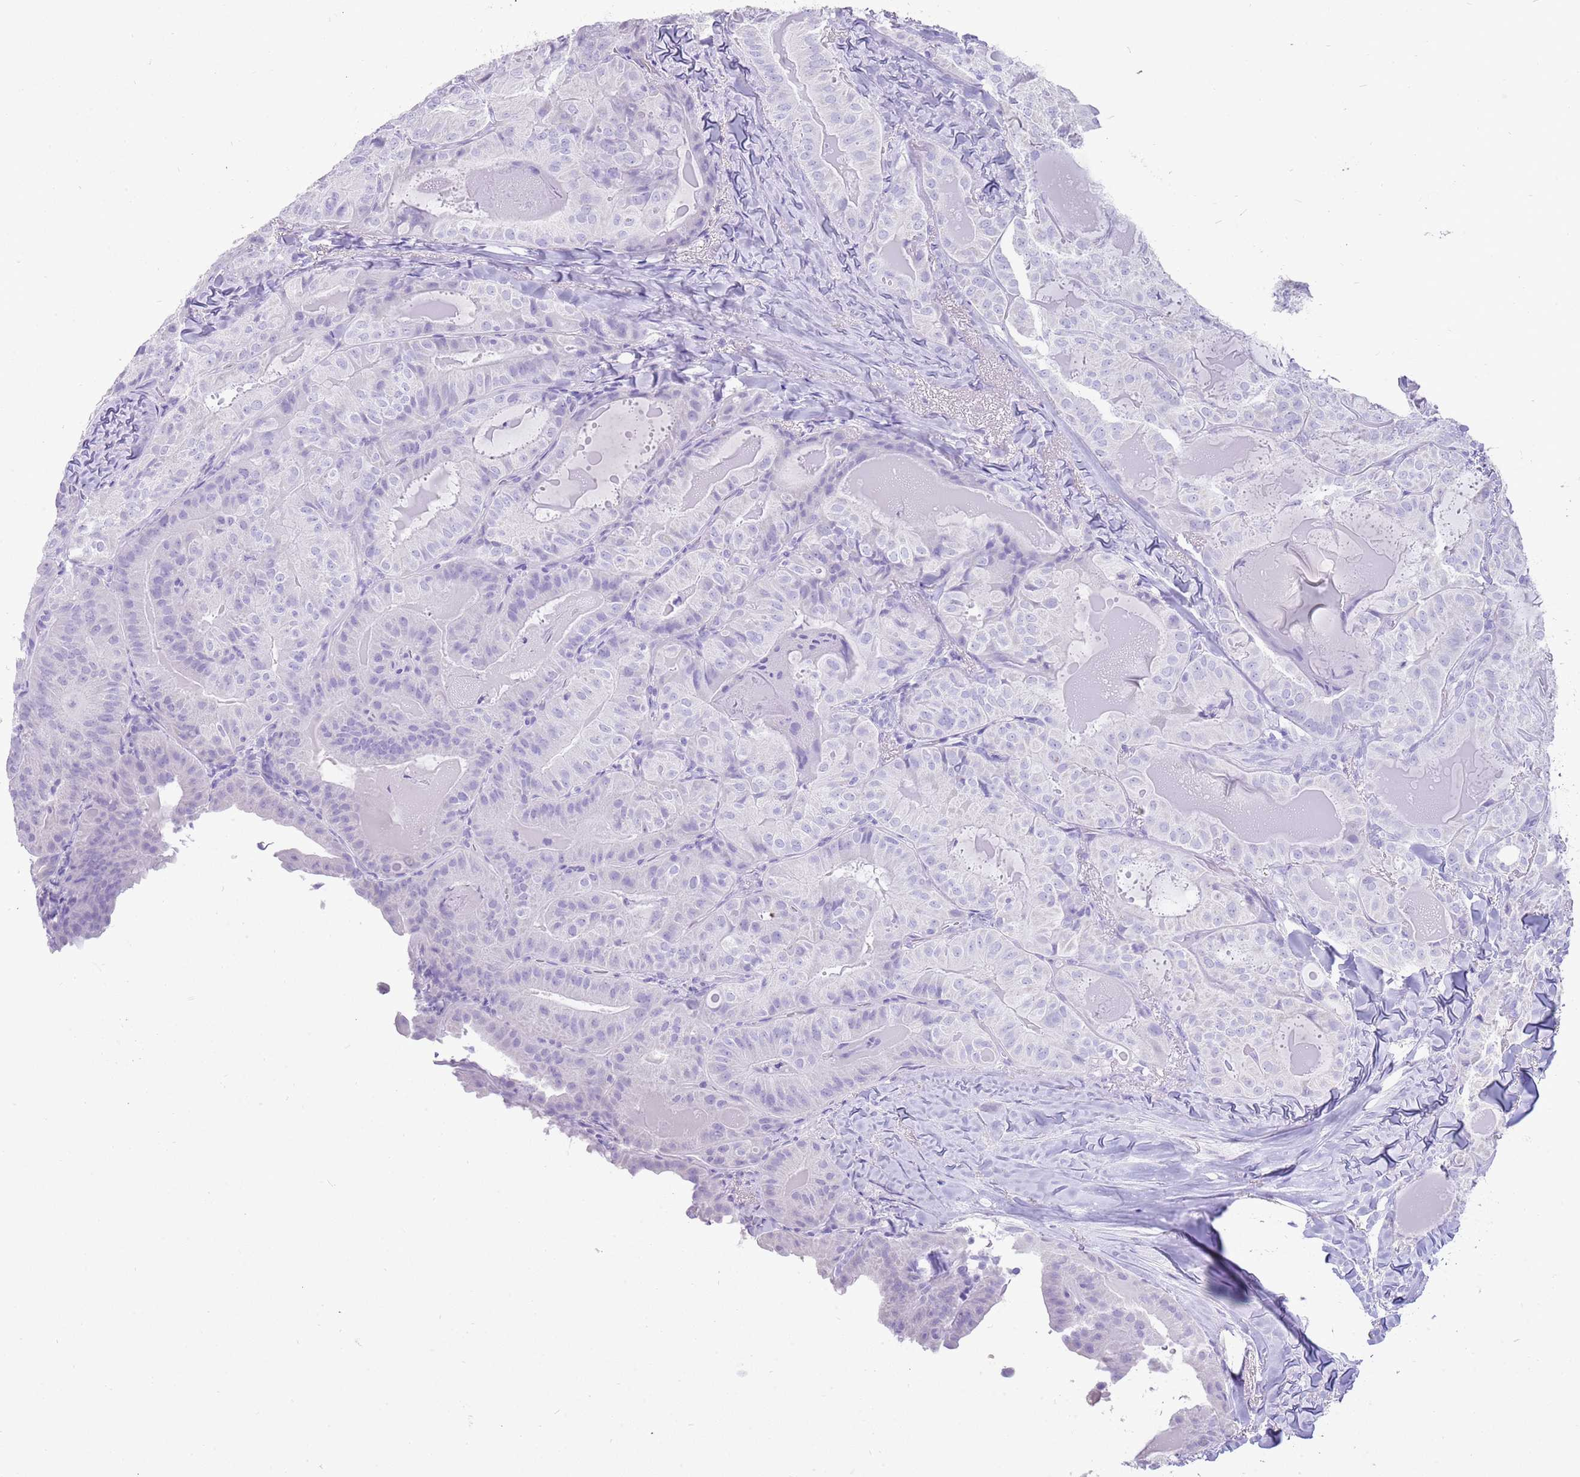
{"staining": {"intensity": "negative", "quantity": "none", "location": "none"}, "tissue": "thyroid cancer", "cell_type": "Tumor cells", "image_type": "cancer", "snomed": [{"axis": "morphology", "description": "Papillary adenocarcinoma, NOS"}, {"axis": "topography", "description": "Thyroid gland"}], "caption": "A micrograph of thyroid cancer stained for a protein shows no brown staining in tumor cells.", "gene": "NBPF3", "patient": {"sex": "female", "age": 68}}